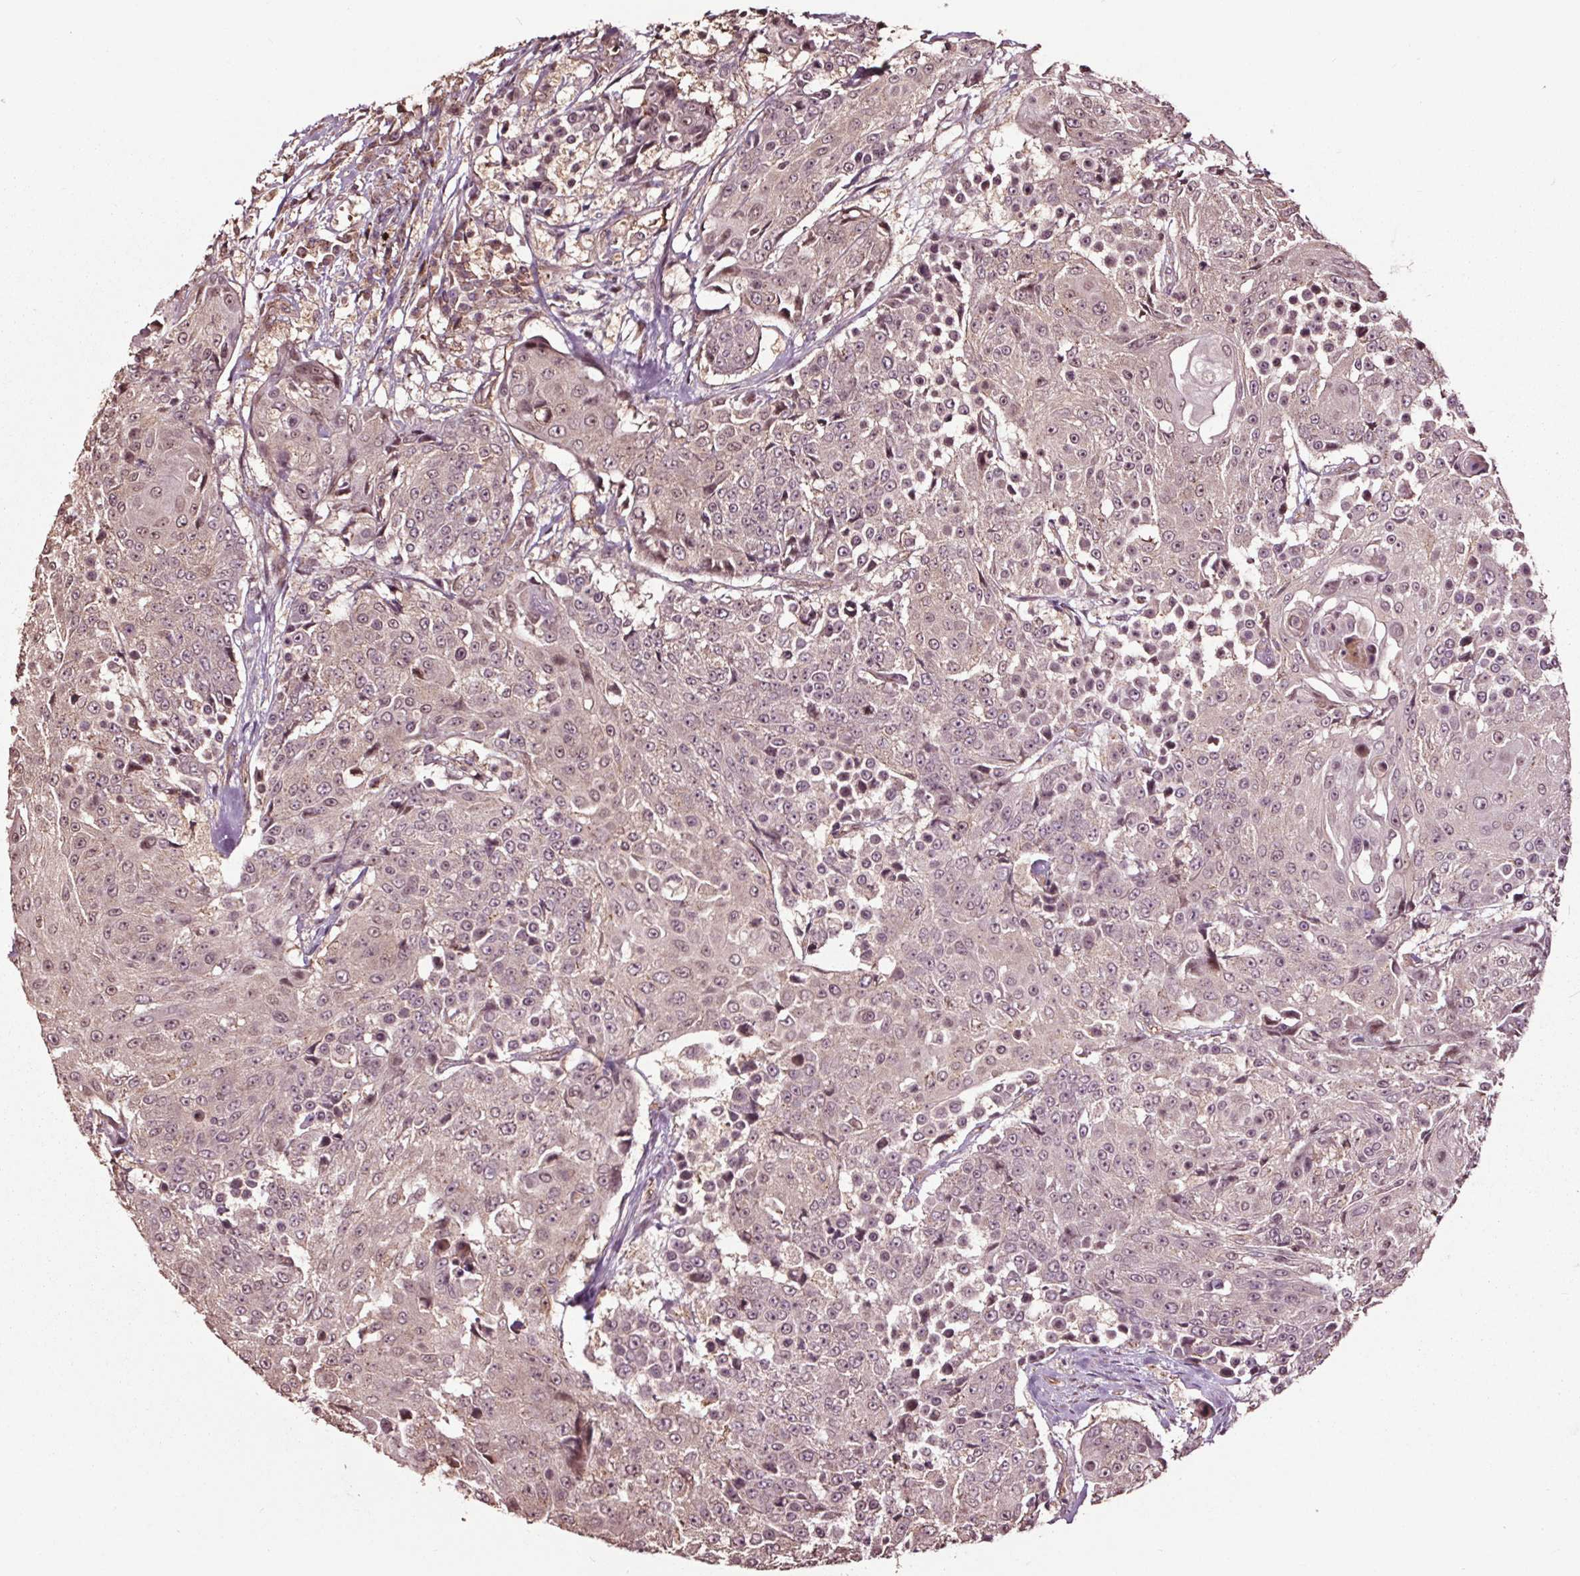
{"staining": {"intensity": "weak", "quantity": ">75%", "location": "cytoplasmic/membranous"}, "tissue": "urothelial cancer", "cell_type": "Tumor cells", "image_type": "cancer", "snomed": [{"axis": "morphology", "description": "Urothelial carcinoma, High grade"}, {"axis": "topography", "description": "Urinary bladder"}], "caption": "Immunohistochemical staining of urothelial cancer demonstrates low levels of weak cytoplasmic/membranous positivity in approximately >75% of tumor cells.", "gene": "CEP95", "patient": {"sex": "female", "age": 63}}